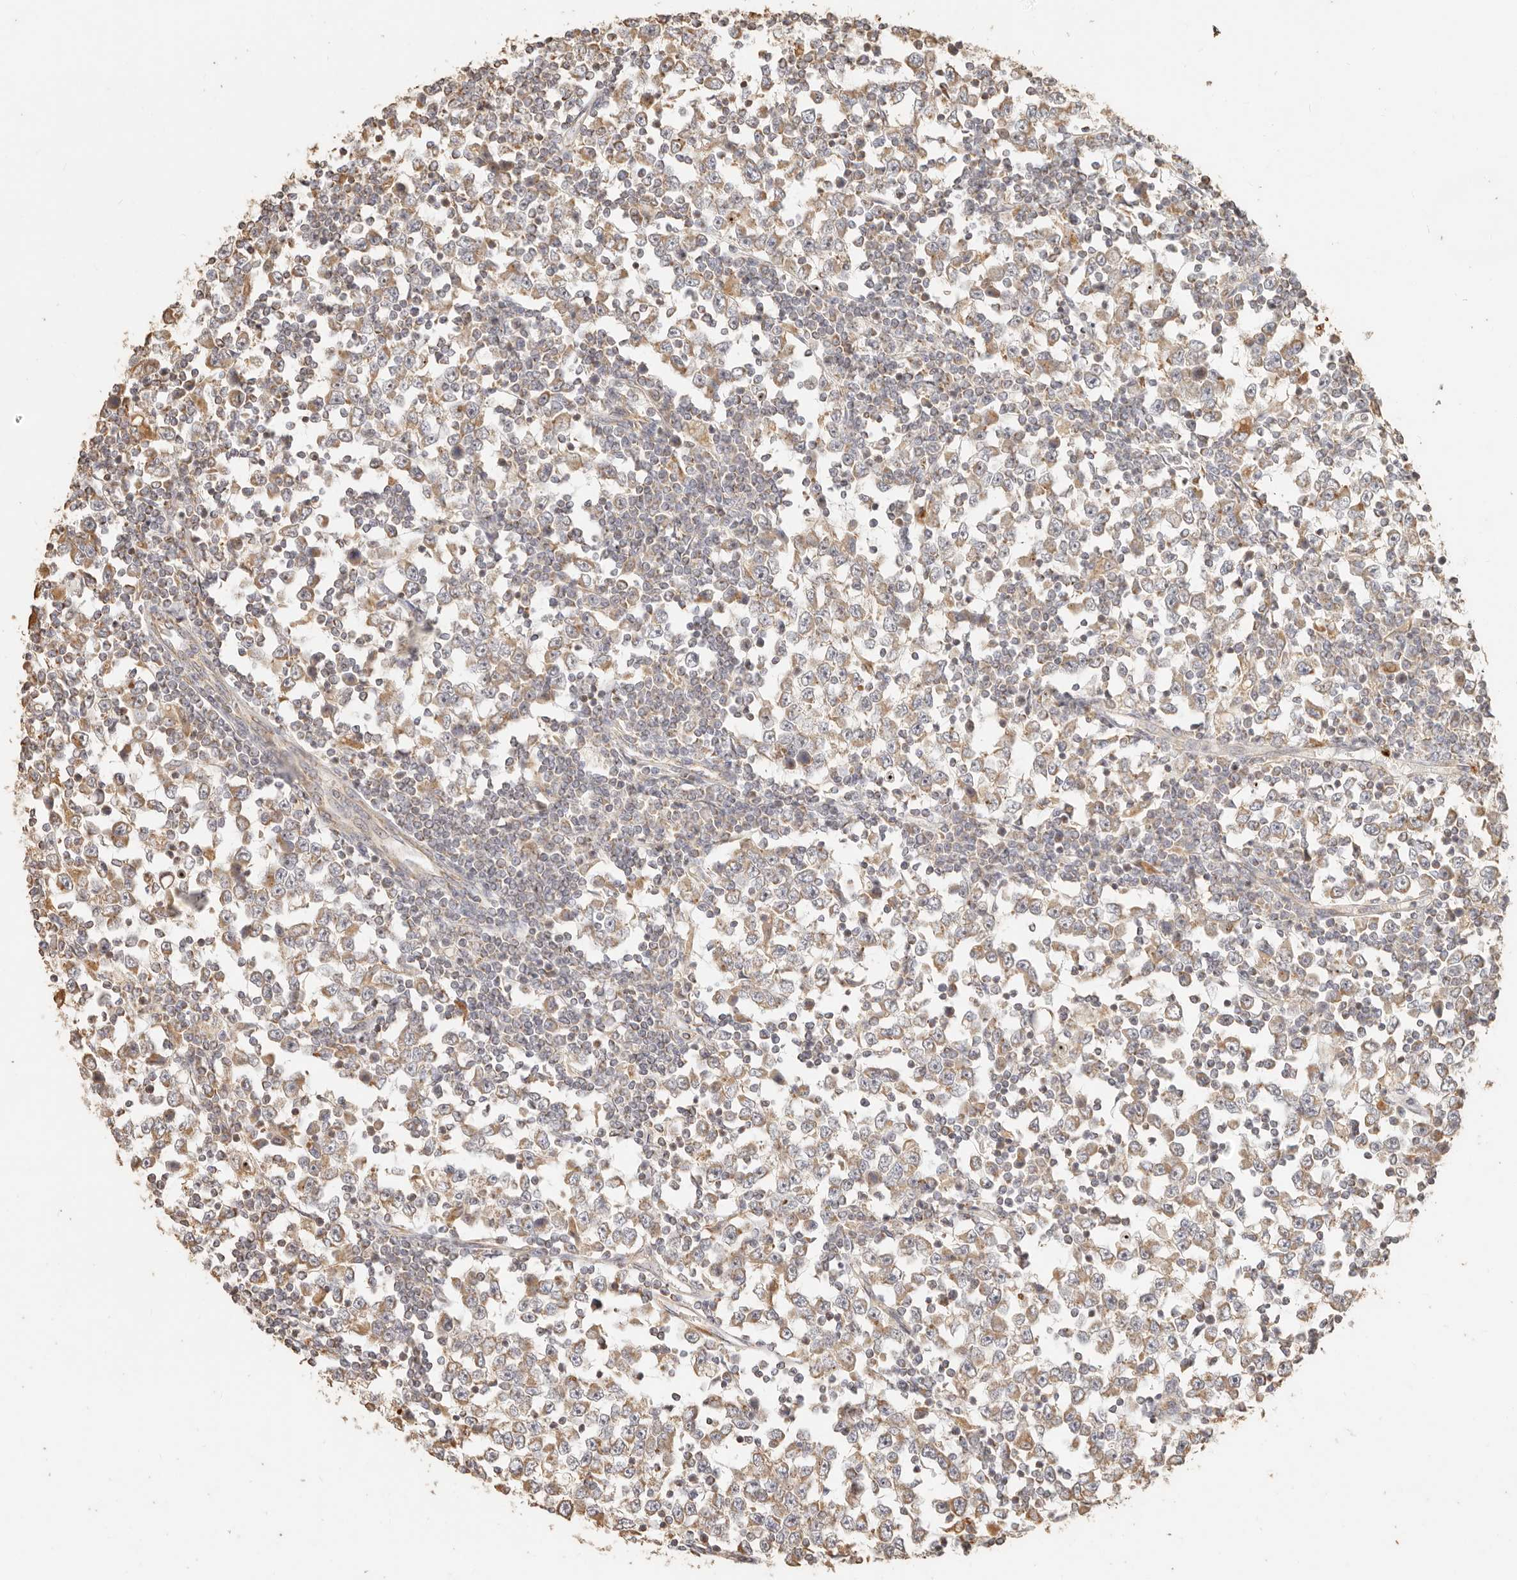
{"staining": {"intensity": "weak", "quantity": ">75%", "location": "cytoplasmic/membranous"}, "tissue": "testis cancer", "cell_type": "Tumor cells", "image_type": "cancer", "snomed": [{"axis": "morphology", "description": "Seminoma, NOS"}, {"axis": "topography", "description": "Testis"}], "caption": "IHC histopathology image of neoplastic tissue: human testis seminoma stained using IHC displays low levels of weak protein expression localized specifically in the cytoplasmic/membranous of tumor cells, appearing as a cytoplasmic/membranous brown color.", "gene": "PTPN22", "patient": {"sex": "male", "age": 65}}